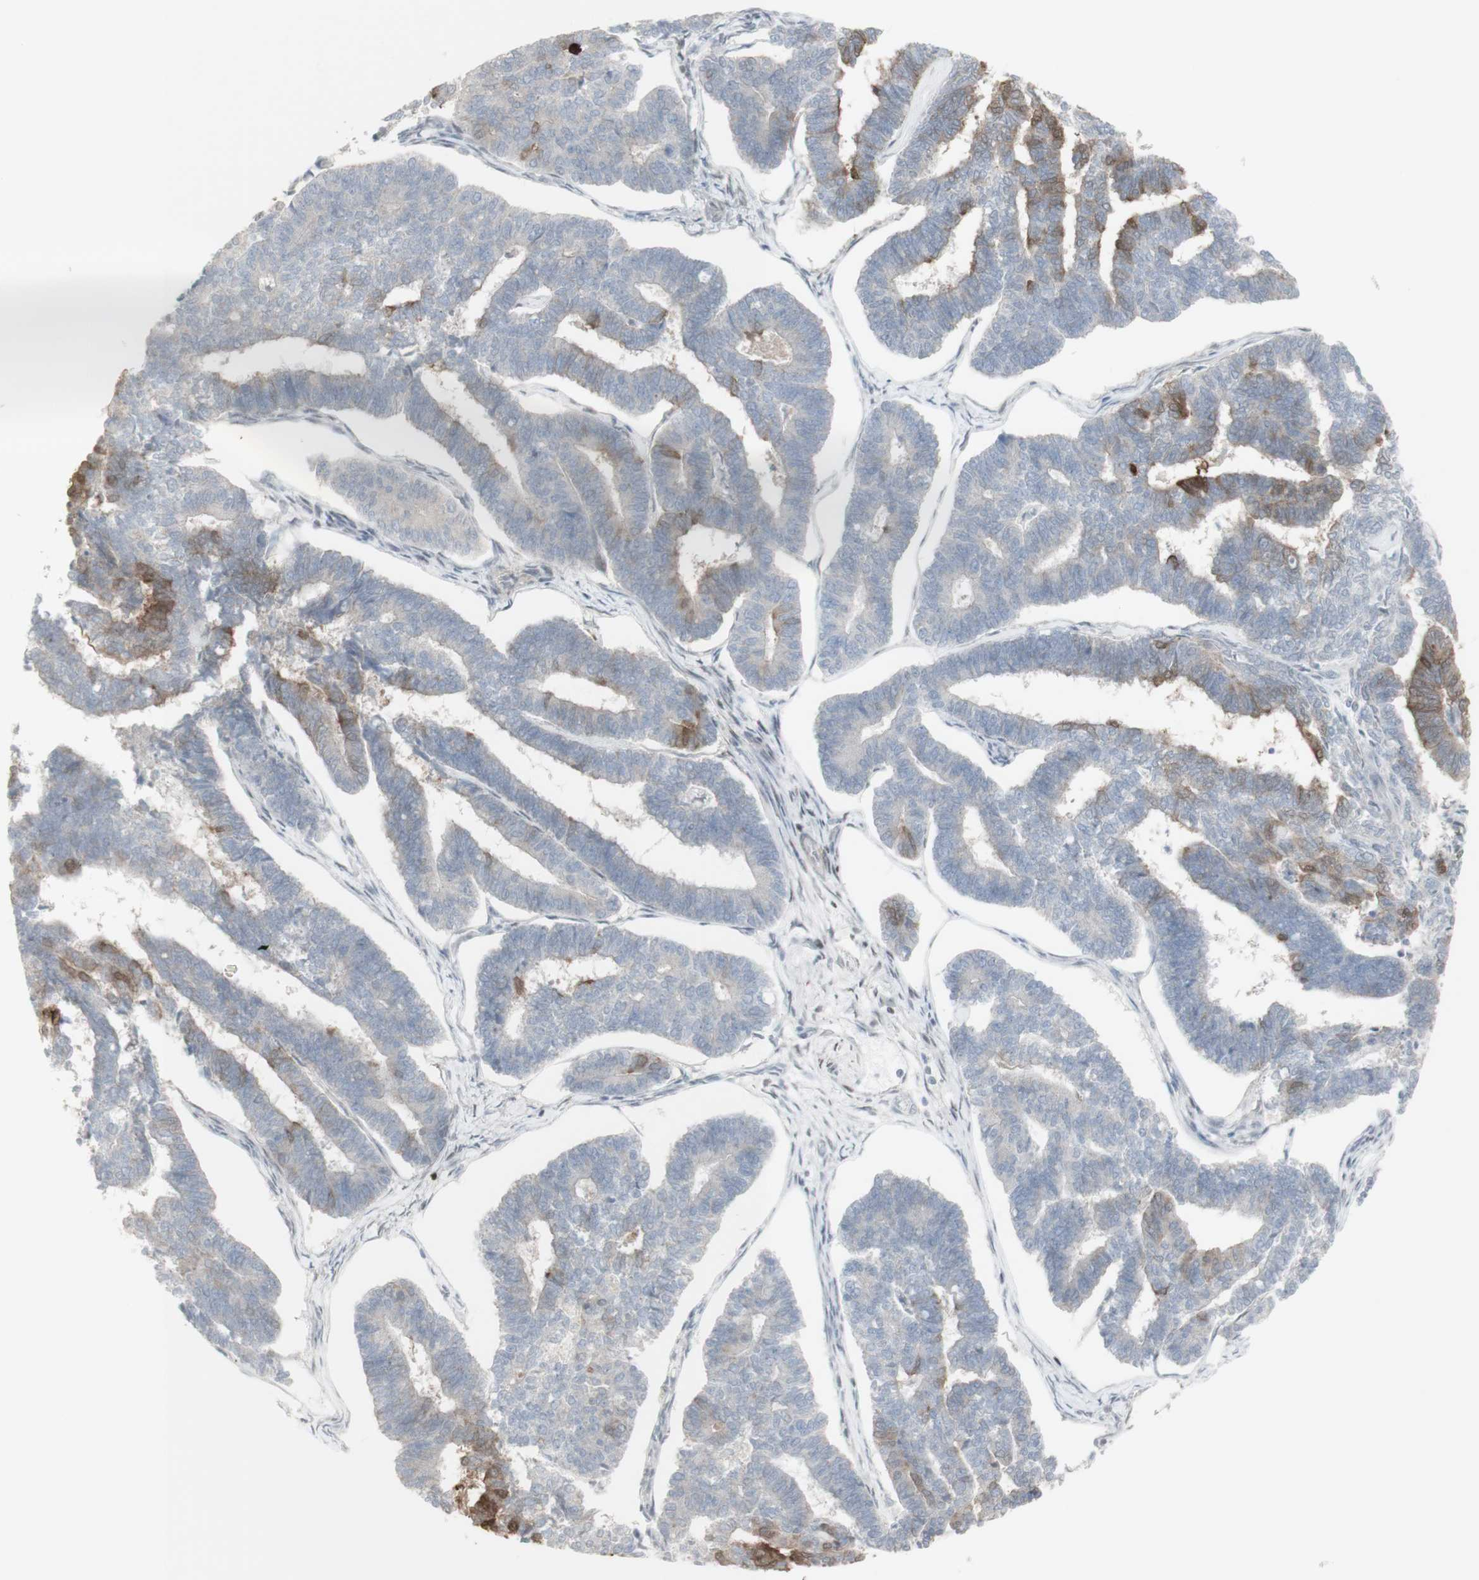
{"staining": {"intensity": "moderate", "quantity": "<25%", "location": "cytoplasmic/membranous"}, "tissue": "endometrial cancer", "cell_type": "Tumor cells", "image_type": "cancer", "snomed": [{"axis": "morphology", "description": "Adenocarcinoma, NOS"}, {"axis": "topography", "description": "Endometrium"}], "caption": "Protein expression analysis of endometrial cancer shows moderate cytoplasmic/membranous positivity in approximately <25% of tumor cells.", "gene": "C1orf116", "patient": {"sex": "female", "age": 70}}